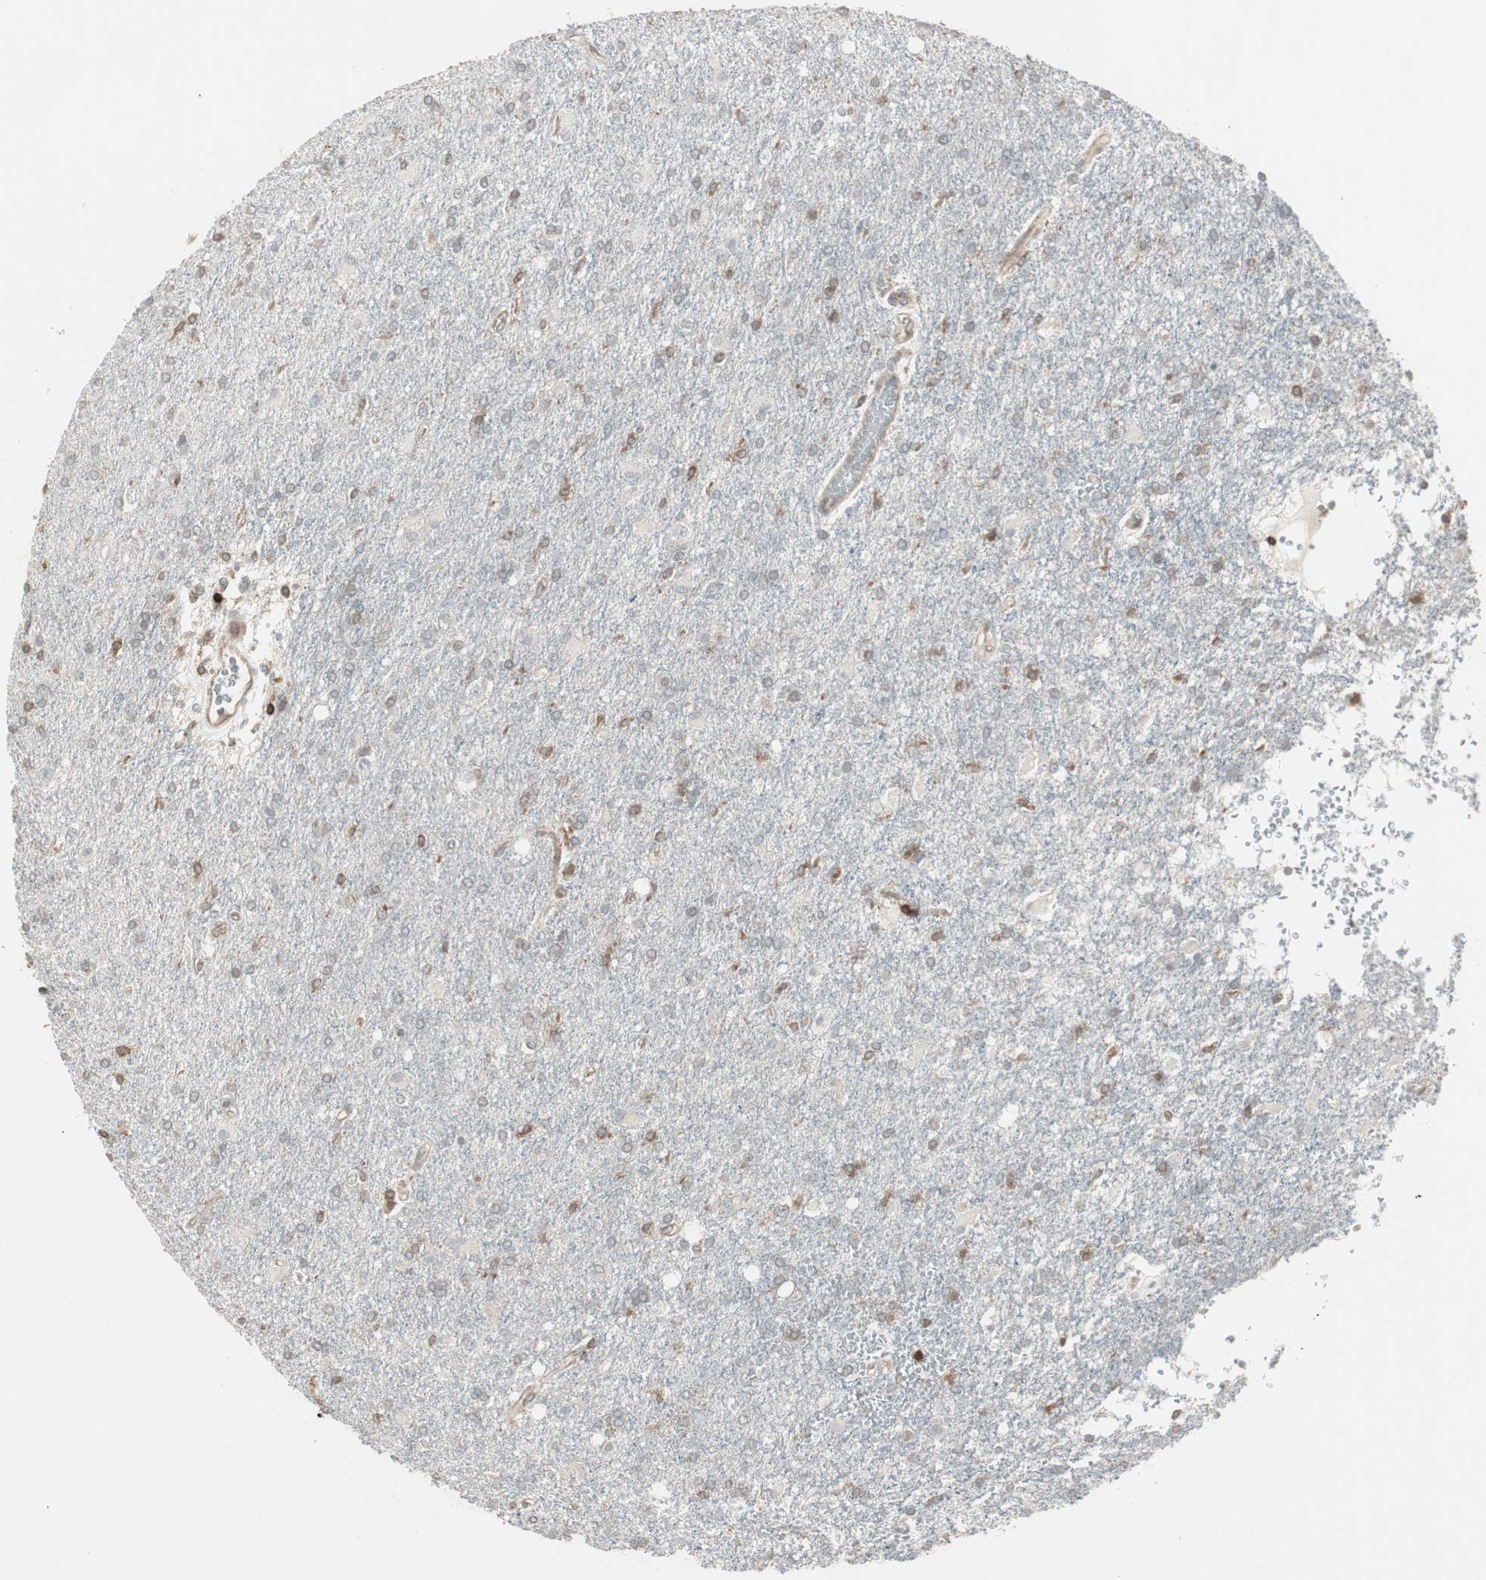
{"staining": {"intensity": "negative", "quantity": "none", "location": "none"}, "tissue": "glioma", "cell_type": "Tumor cells", "image_type": "cancer", "snomed": [{"axis": "morphology", "description": "Glioma, malignant, High grade"}, {"axis": "topography", "description": "Brain"}], "caption": "This is an IHC photomicrograph of human malignant high-grade glioma. There is no positivity in tumor cells.", "gene": "ARHGEF1", "patient": {"sex": "male", "age": 71}}